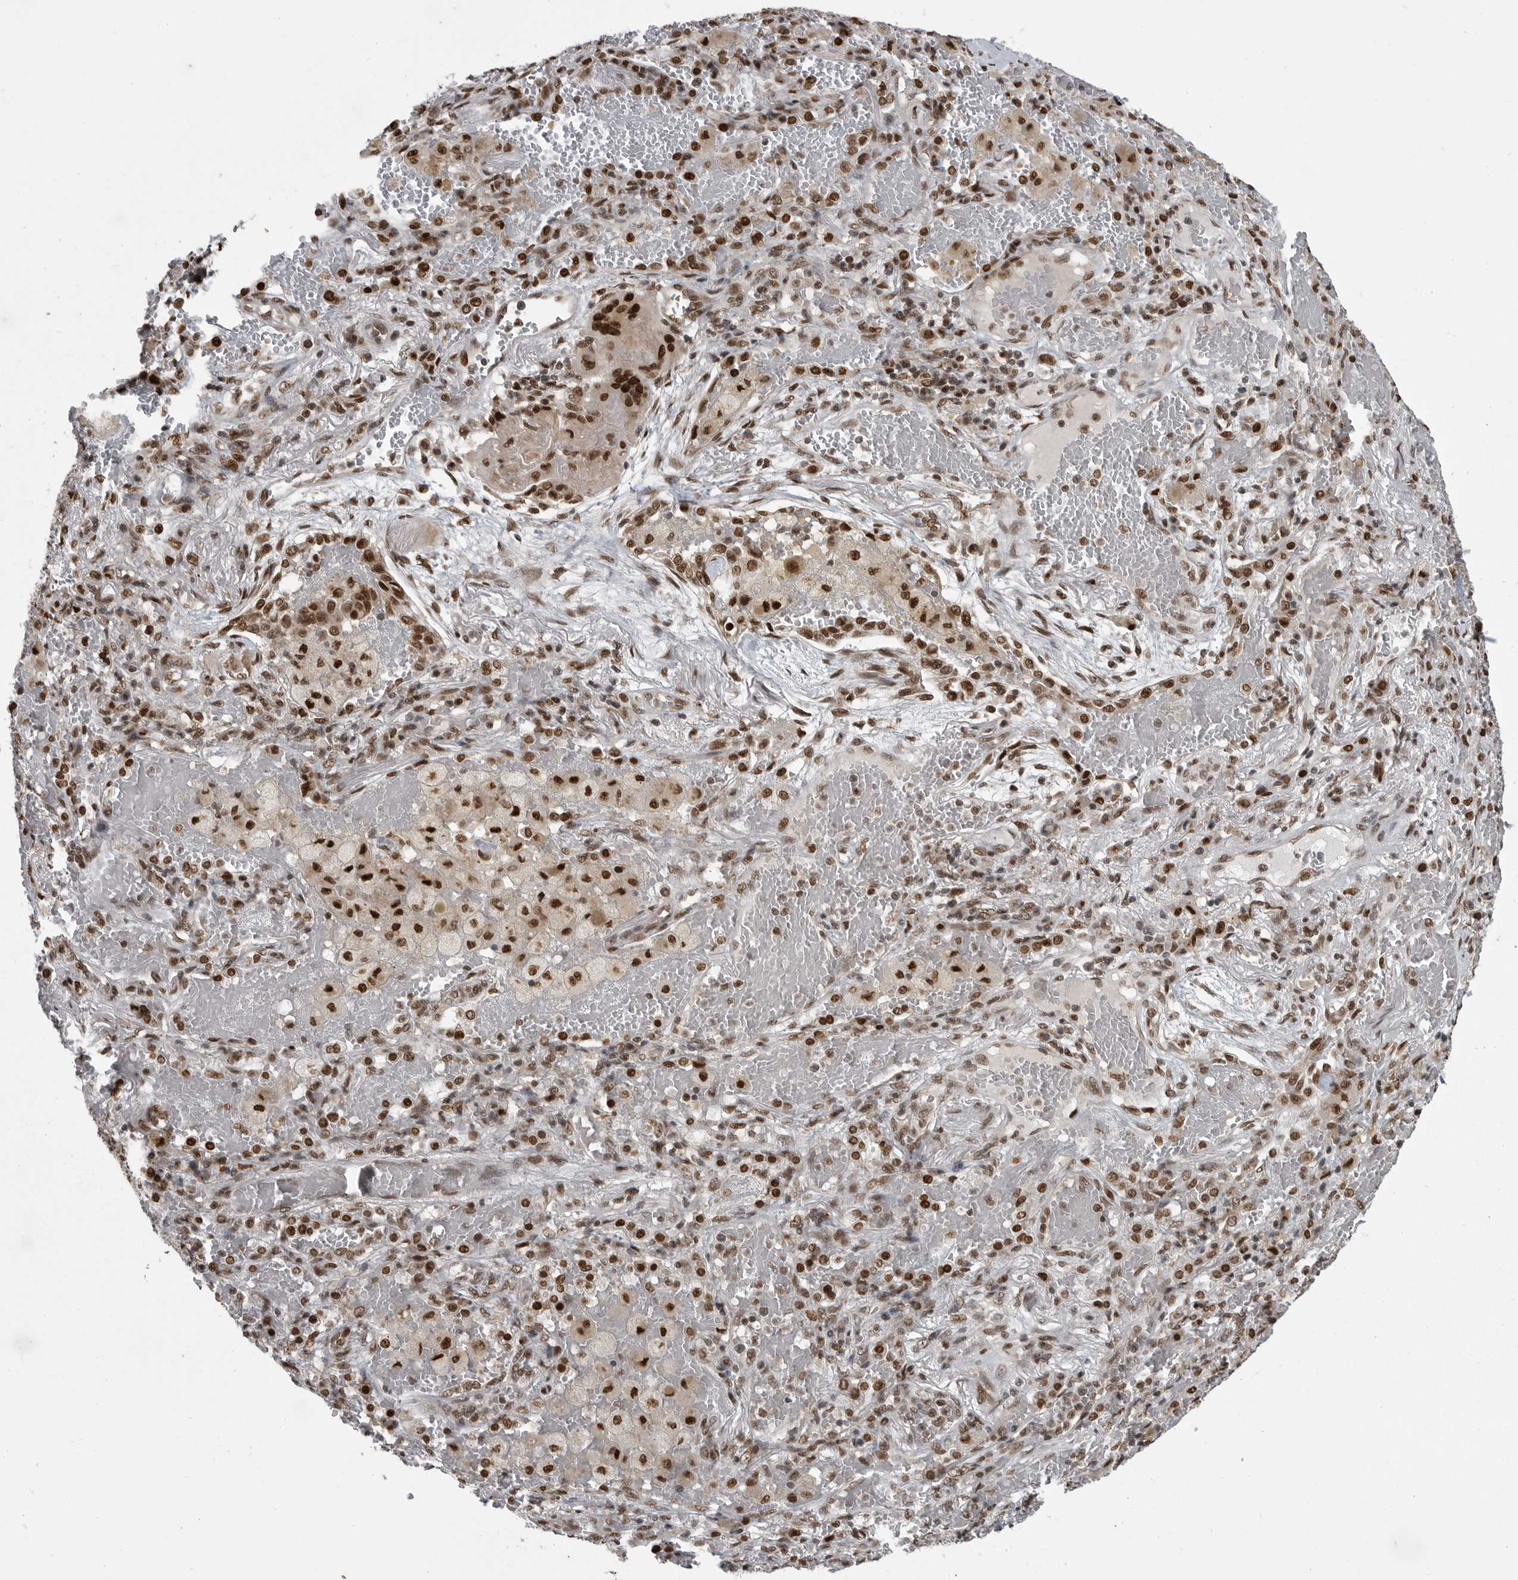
{"staining": {"intensity": "strong", "quantity": ">75%", "location": "nuclear"}, "tissue": "lung cancer", "cell_type": "Tumor cells", "image_type": "cancer", "snomed": [{"axis": "morphology", "description": "Squamous cell carcinoma, NOS"}, {"axis": "topography", "description": "Lung"}], "caption": "The immunohistochemical stain shows strong nuclear staining in tumor cells of lung squamous cell carcinoma tissue.", "gene": "YAF2", "patient": {"sex": "male", "age": 61}}